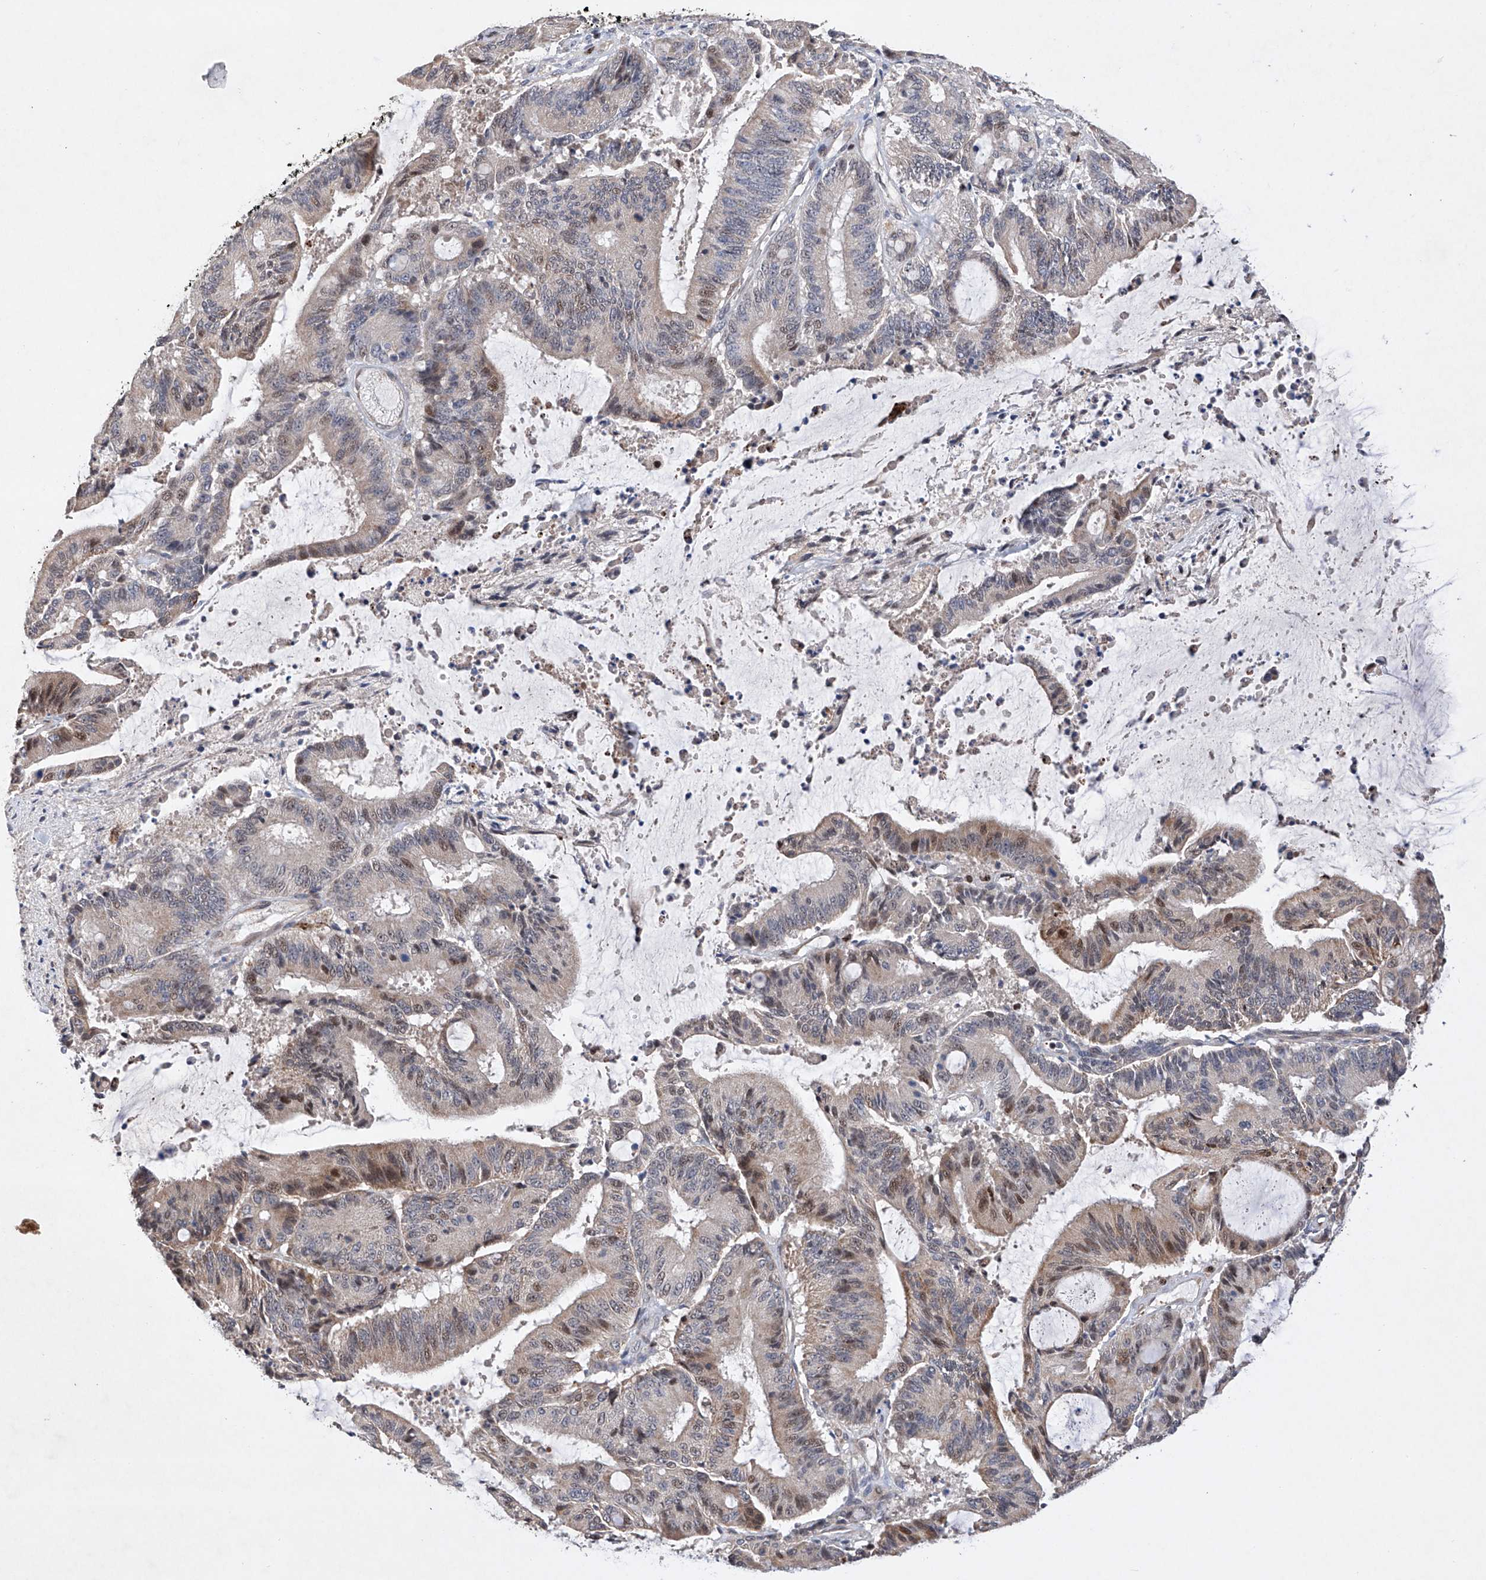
{"staining": {"intensity": "weak", "quantity": "<25%", "location": "cytoplasmic/membranous,nuclear"}, "tissue": "liver cancer", "cell_type": "Tumor cells", "image_type": "cancer", "snomed": [{"axis": "morphology", "description": "Normal tissue, NOS"}, {"axis": "morphology", "description": "Cholangiocarcinoma"}, {"axis": "topography", "description": "Liver"}, {"axis": "topography", "description": "Peripheral nerve tissue"}], "caption": "Immunohistochemical staining of human liver cholangiocarcinoma displays no significant positivity in tumor cells.", "gene": "AFG1L", "patient": {"sex": "female", "age": 73}}